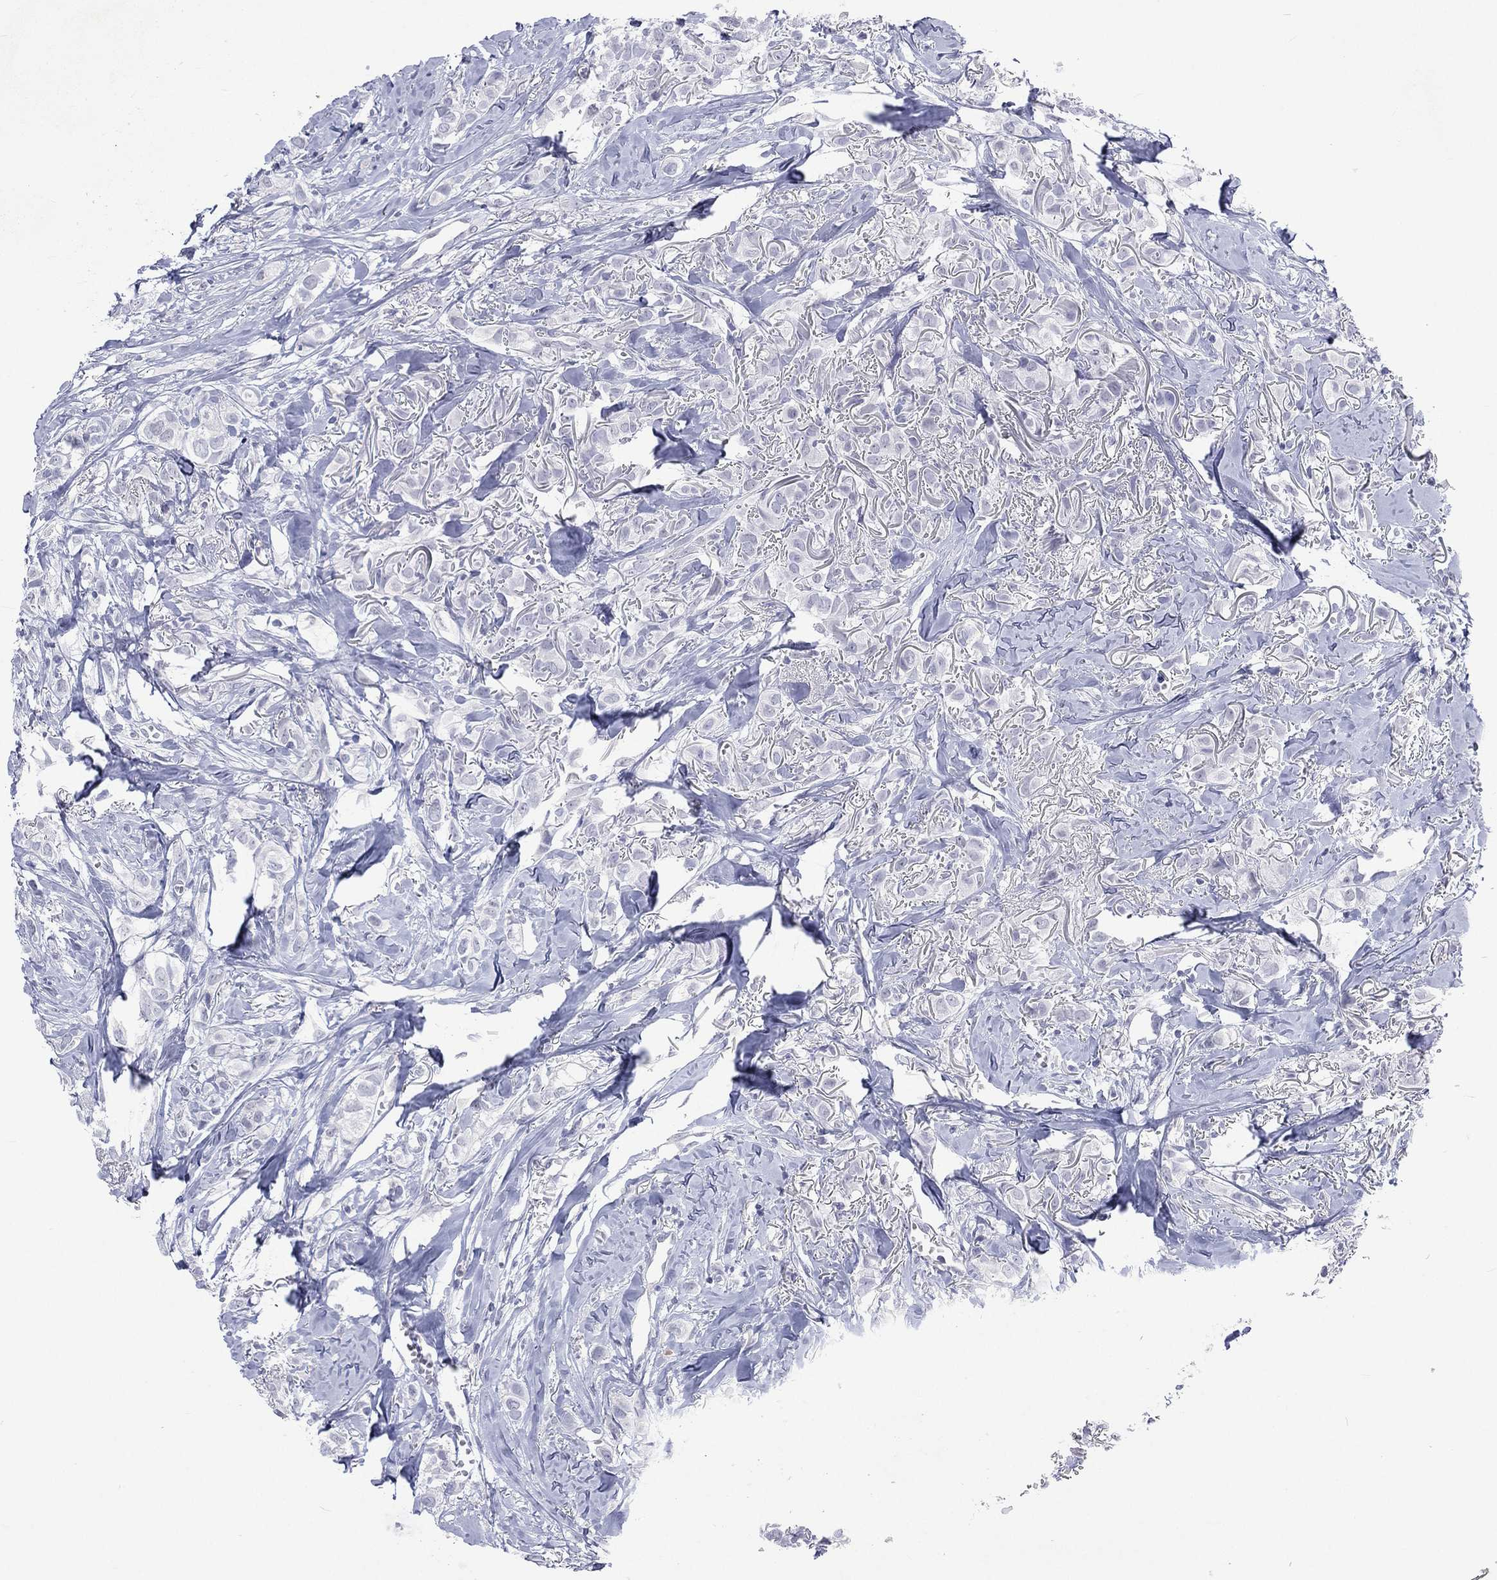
{"staining": {"intensity": "negative", "quantity": "none", "location": "none"}, "tissue": "breast cancer", "cell_type": "Tumor cells", "image_type": "cancer", "snomed": [{"axis": "morphology", "description": "Duct carcinoma"}, {"axis": "topography", "description": "Breast"}], "caption": "This is a photomicrograph of immunohistochemistry staining of breast intraductal carcinoma, which shows no expression in tumor cells.", "gene": "SSX1", "patient": {"sex": "female", "age": 85}}